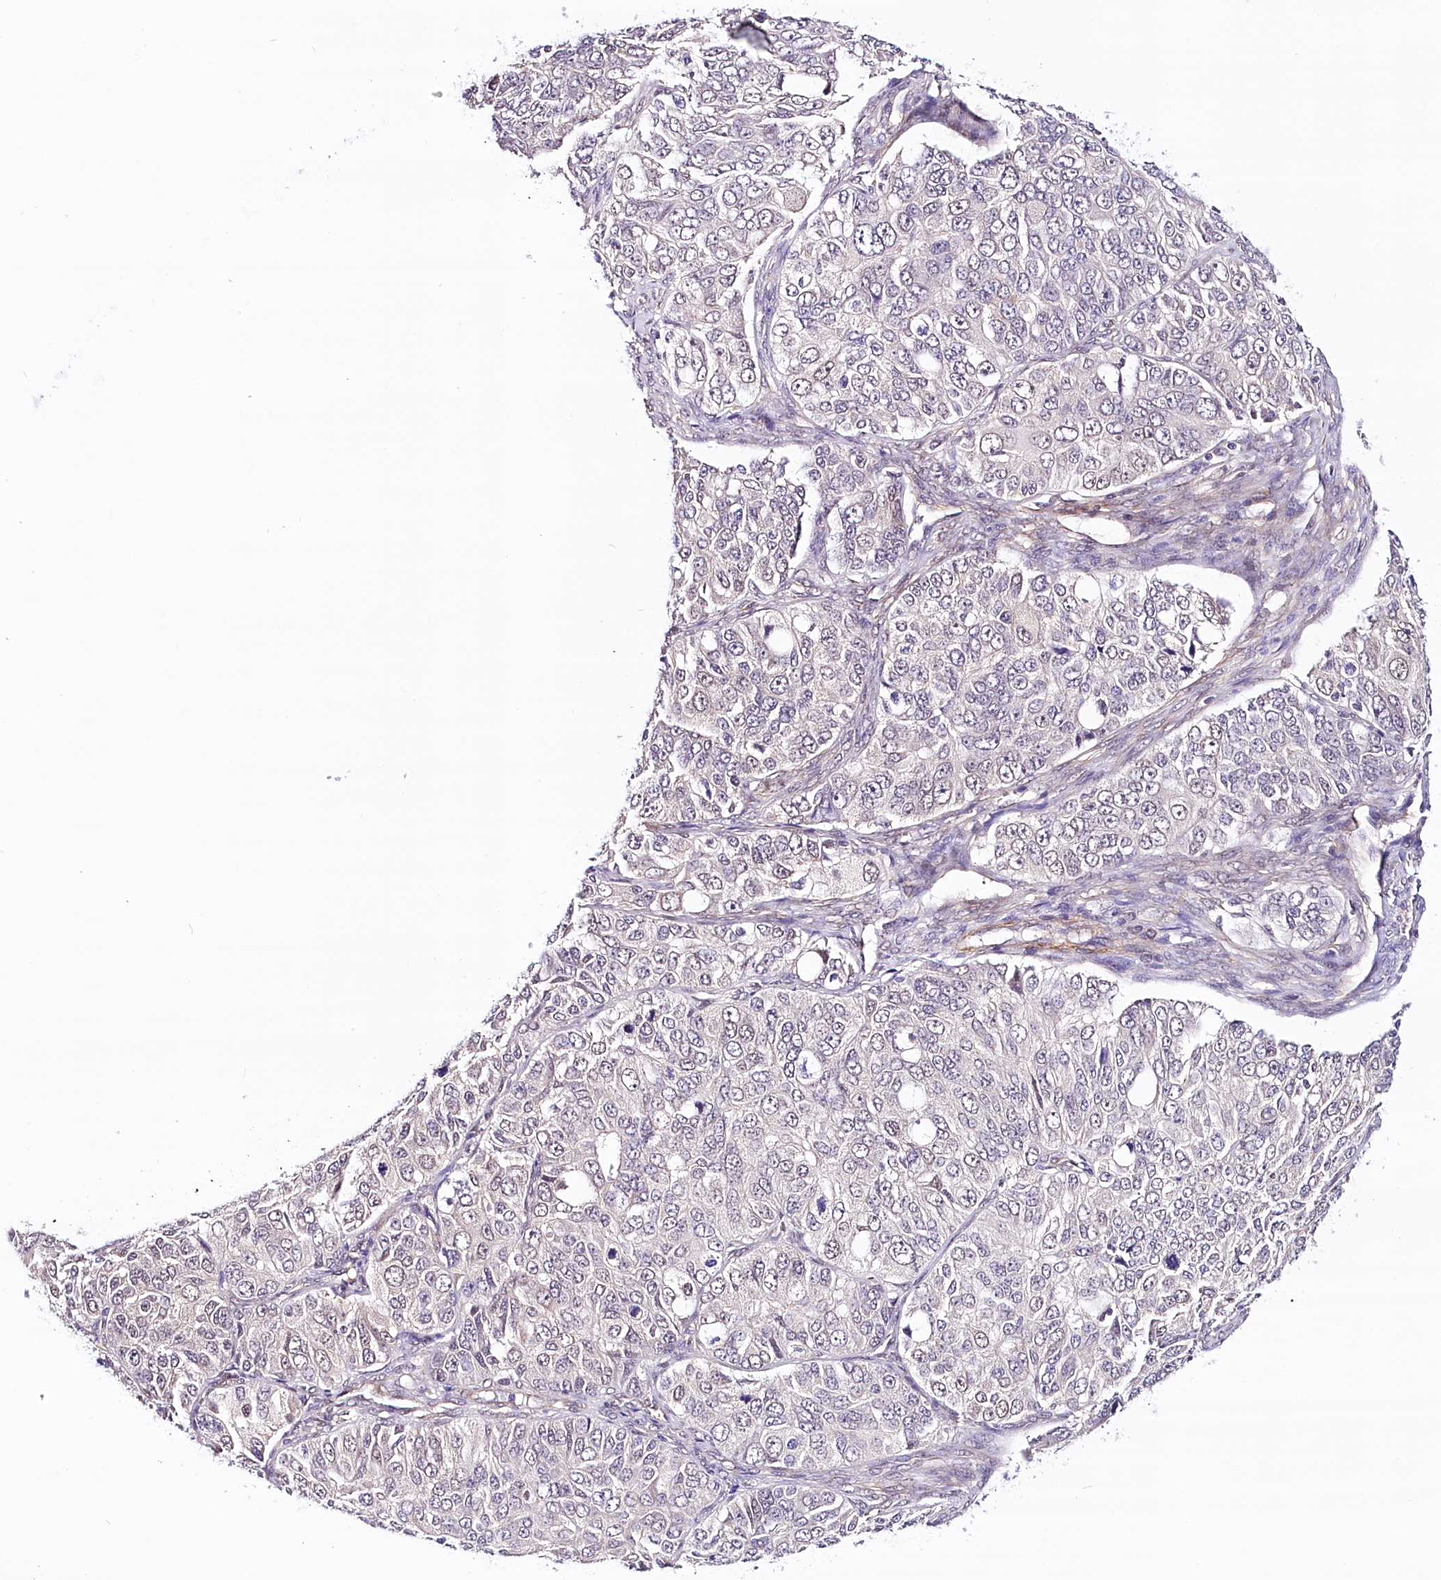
{"staining": {"intensity": "negative", "quantity": "none", "location": "none"}, "tissue": "ovarian cancer", "cell_type": "Tumor cells", "image_type": "cancer", "snomed": [{"axis": "morphology", "description": "Carcinoma, endometroid"}, {"axis": "topography", "description": "Ovary"}], "caption": "High magnification brightfield microscopy of endometroid carcinoma (ovarian) stained with DAB (brown) and counterstained with hematoxylin (blue): tumor cells show no significant expression.", "gene": "PPP2R5B", "patient": {"sex": "female", "age": 51}}